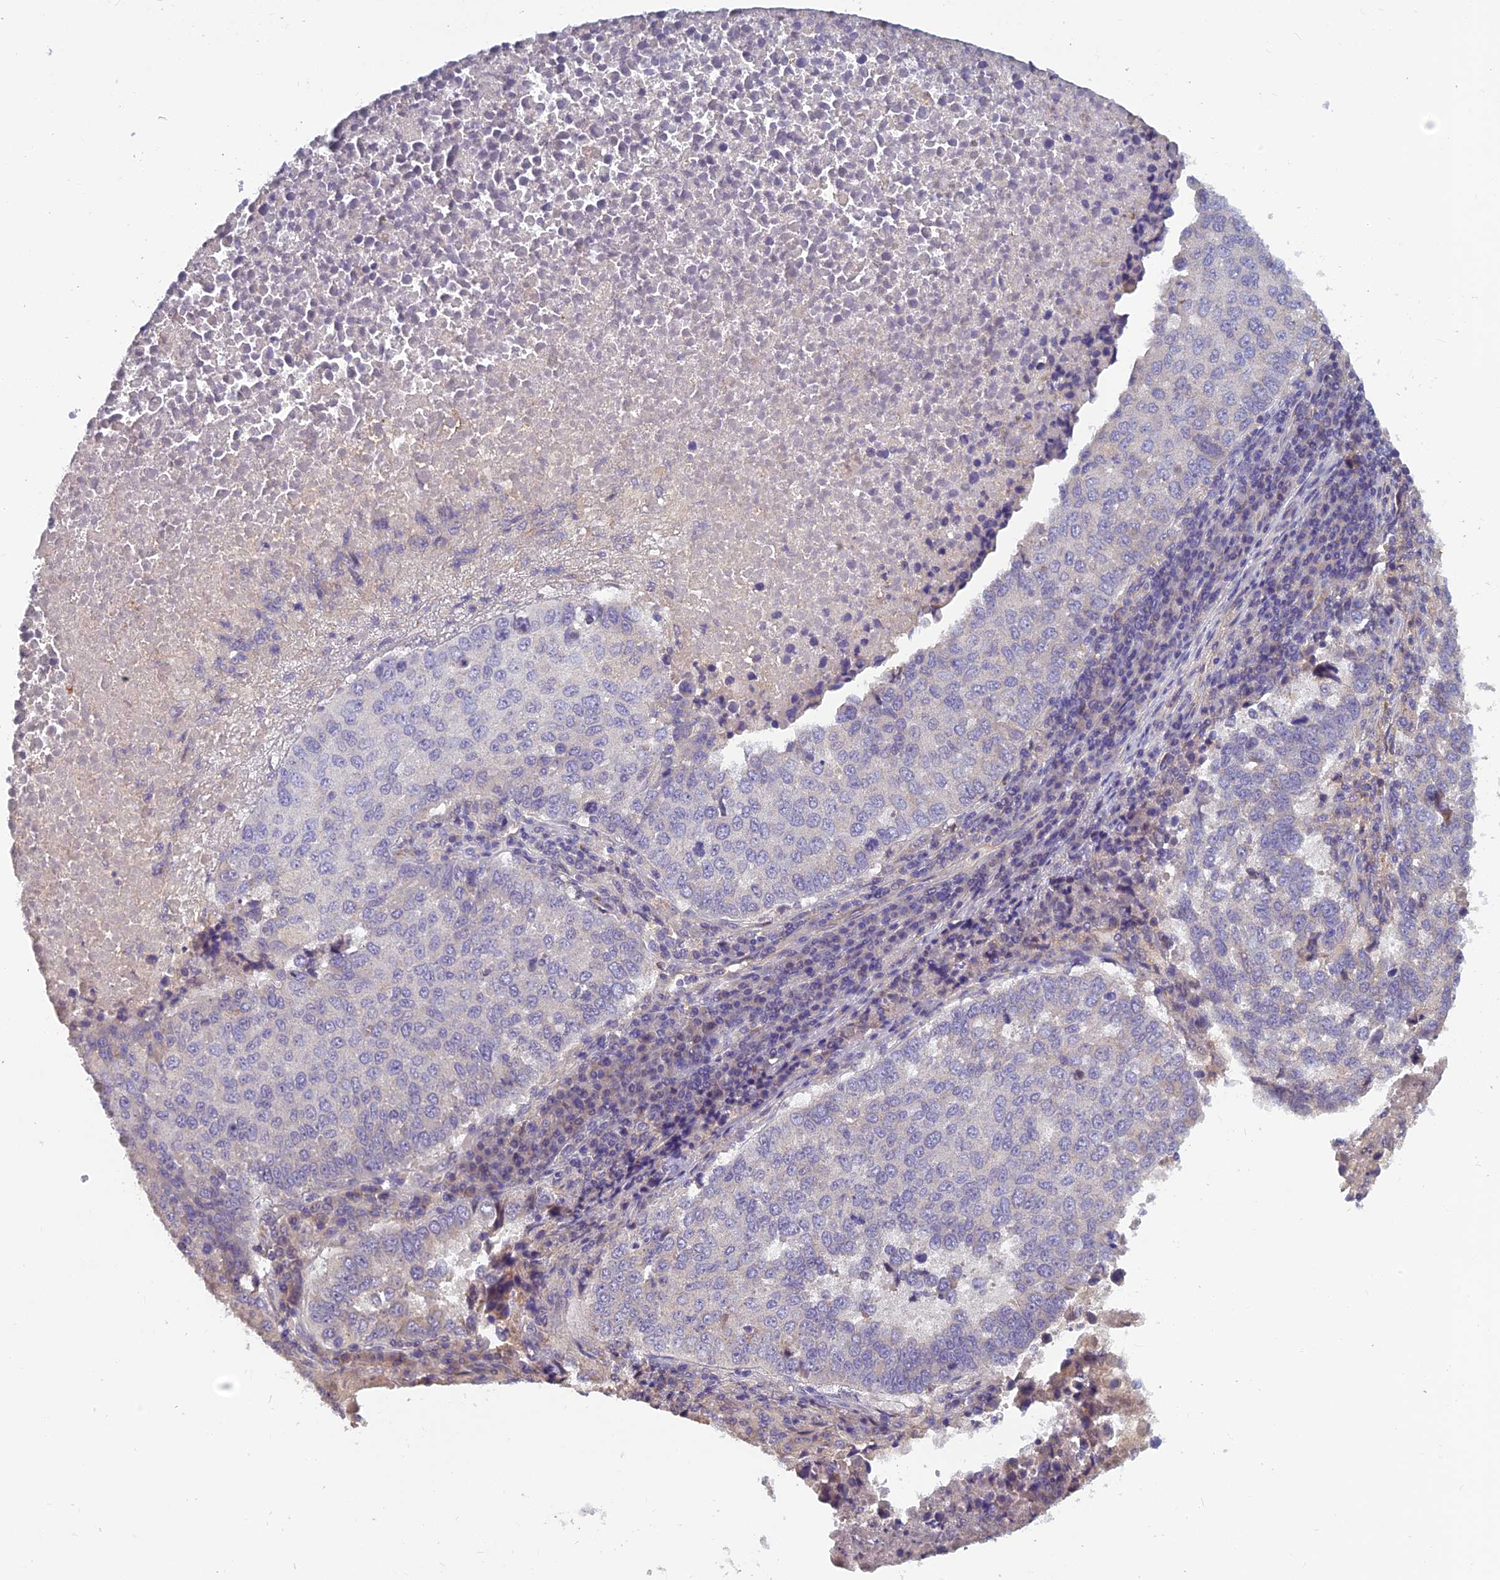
{"staining": {"intensity": "negative", "quantity": "none", "location": "none"}, "tissue": "lung cancer", "cell_type": "Tumor cells", "image_type": "cancer", "snomed": [{"axis": "morphology", "description": "Squamous cell carcinoma, NOS"}, {"axis": "topography", "description": "Lung"}], "caption": "Lung squamous cell carcinoma was stained to show a protein in brown. There is no significant positivity in tumor cells.", "gene": "HECA", "patient": {"sex": "male", "age": 73}}